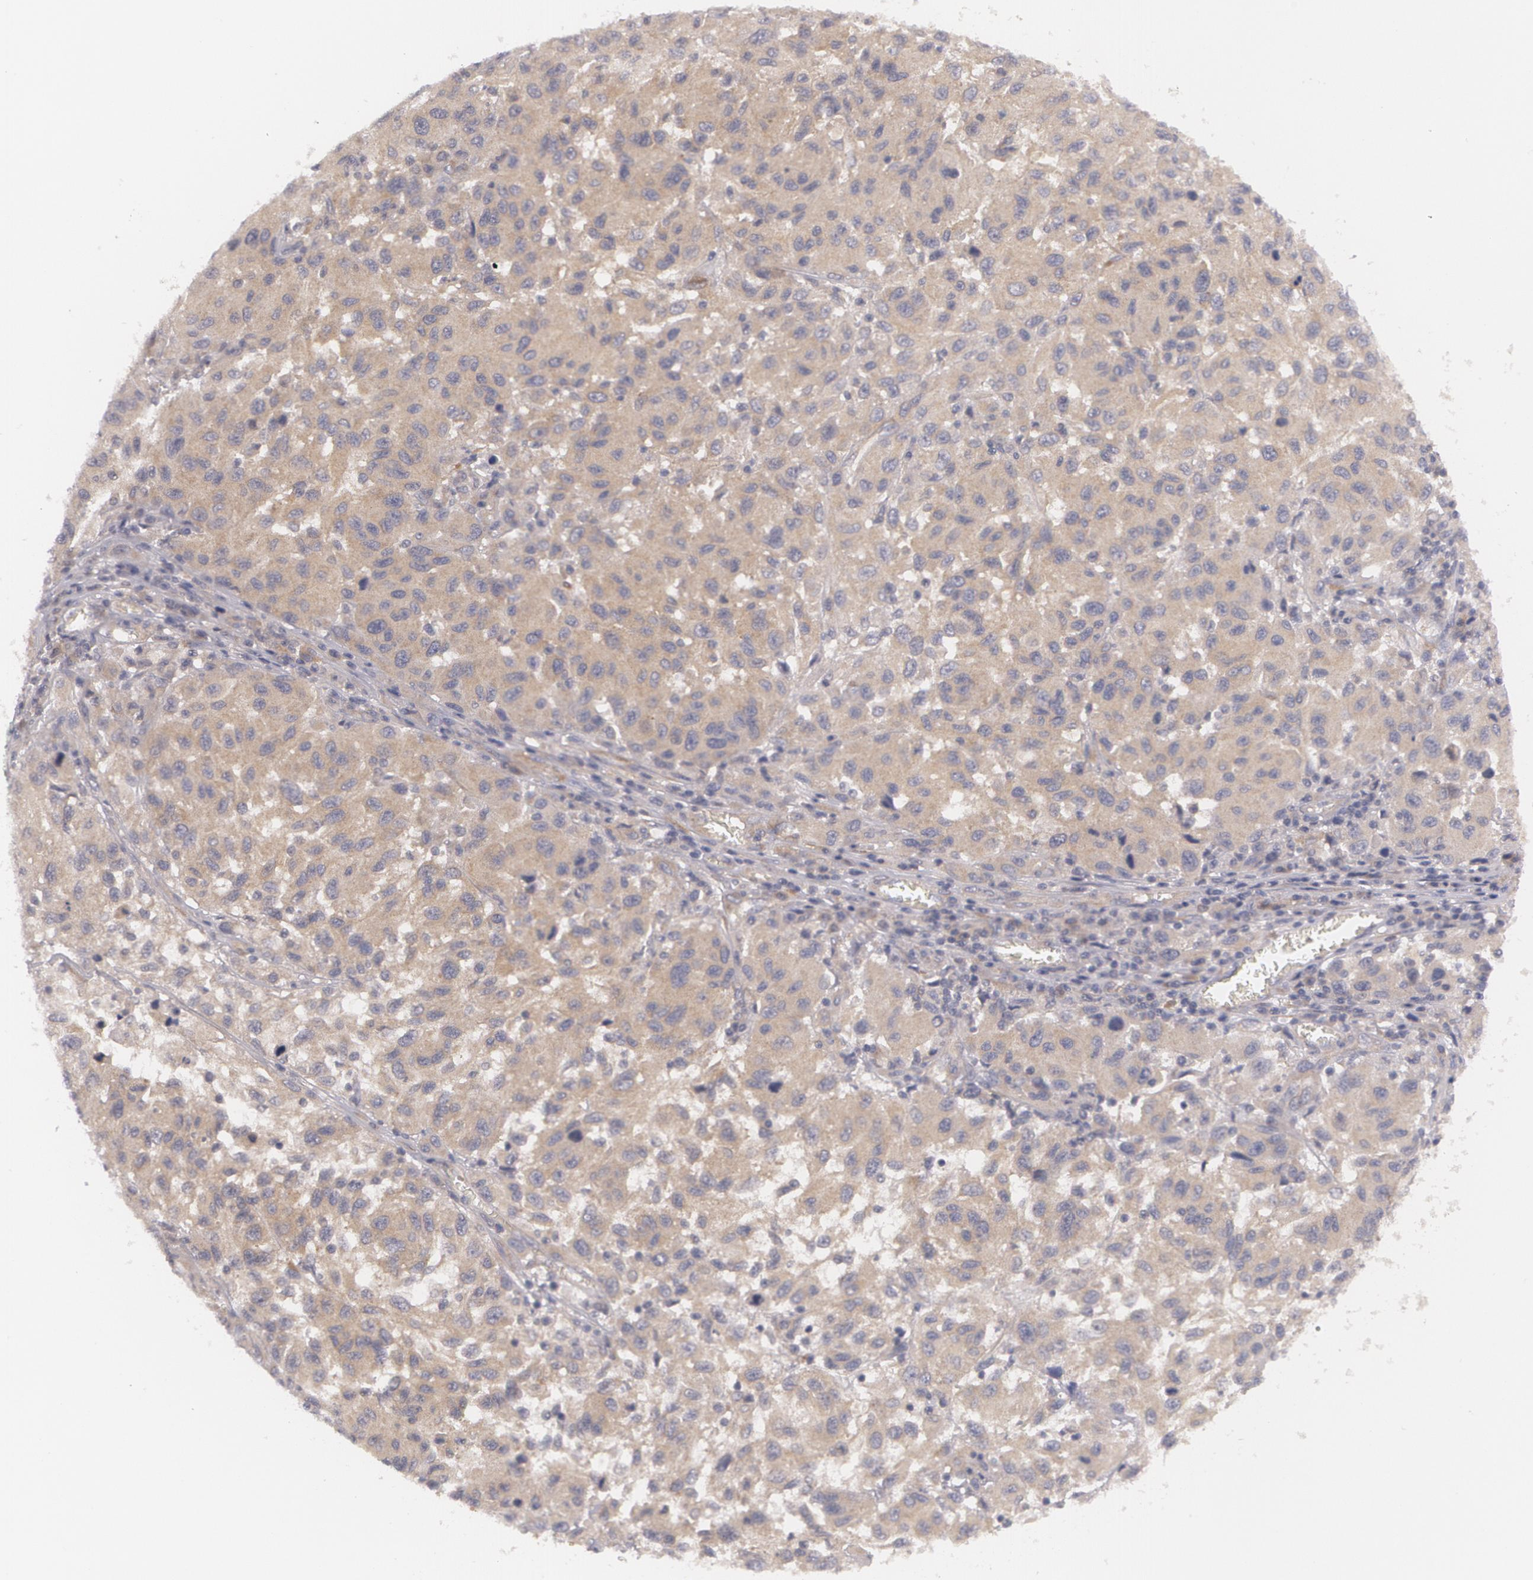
{"staining": {"intensity": "weak", "quantity": ">75%", "location": "cytoplasmic/membranous"}, "tissue": "melanoma", "cell_type": "Tumor cells", "image_type": "cancer", "snomed": [{"axis": "morphology", "description": "Malignant melanoma, NOS"}, {"axis": "topography", "description": "Skin"}], "caption": "Brown immunohistochemical staining in human melanoma demonstrates weak cytoplasmic/membranous staining in about >75% of tumor cells.", "gene": "CASK", "patient": {"sex": "female", "age": 77}}